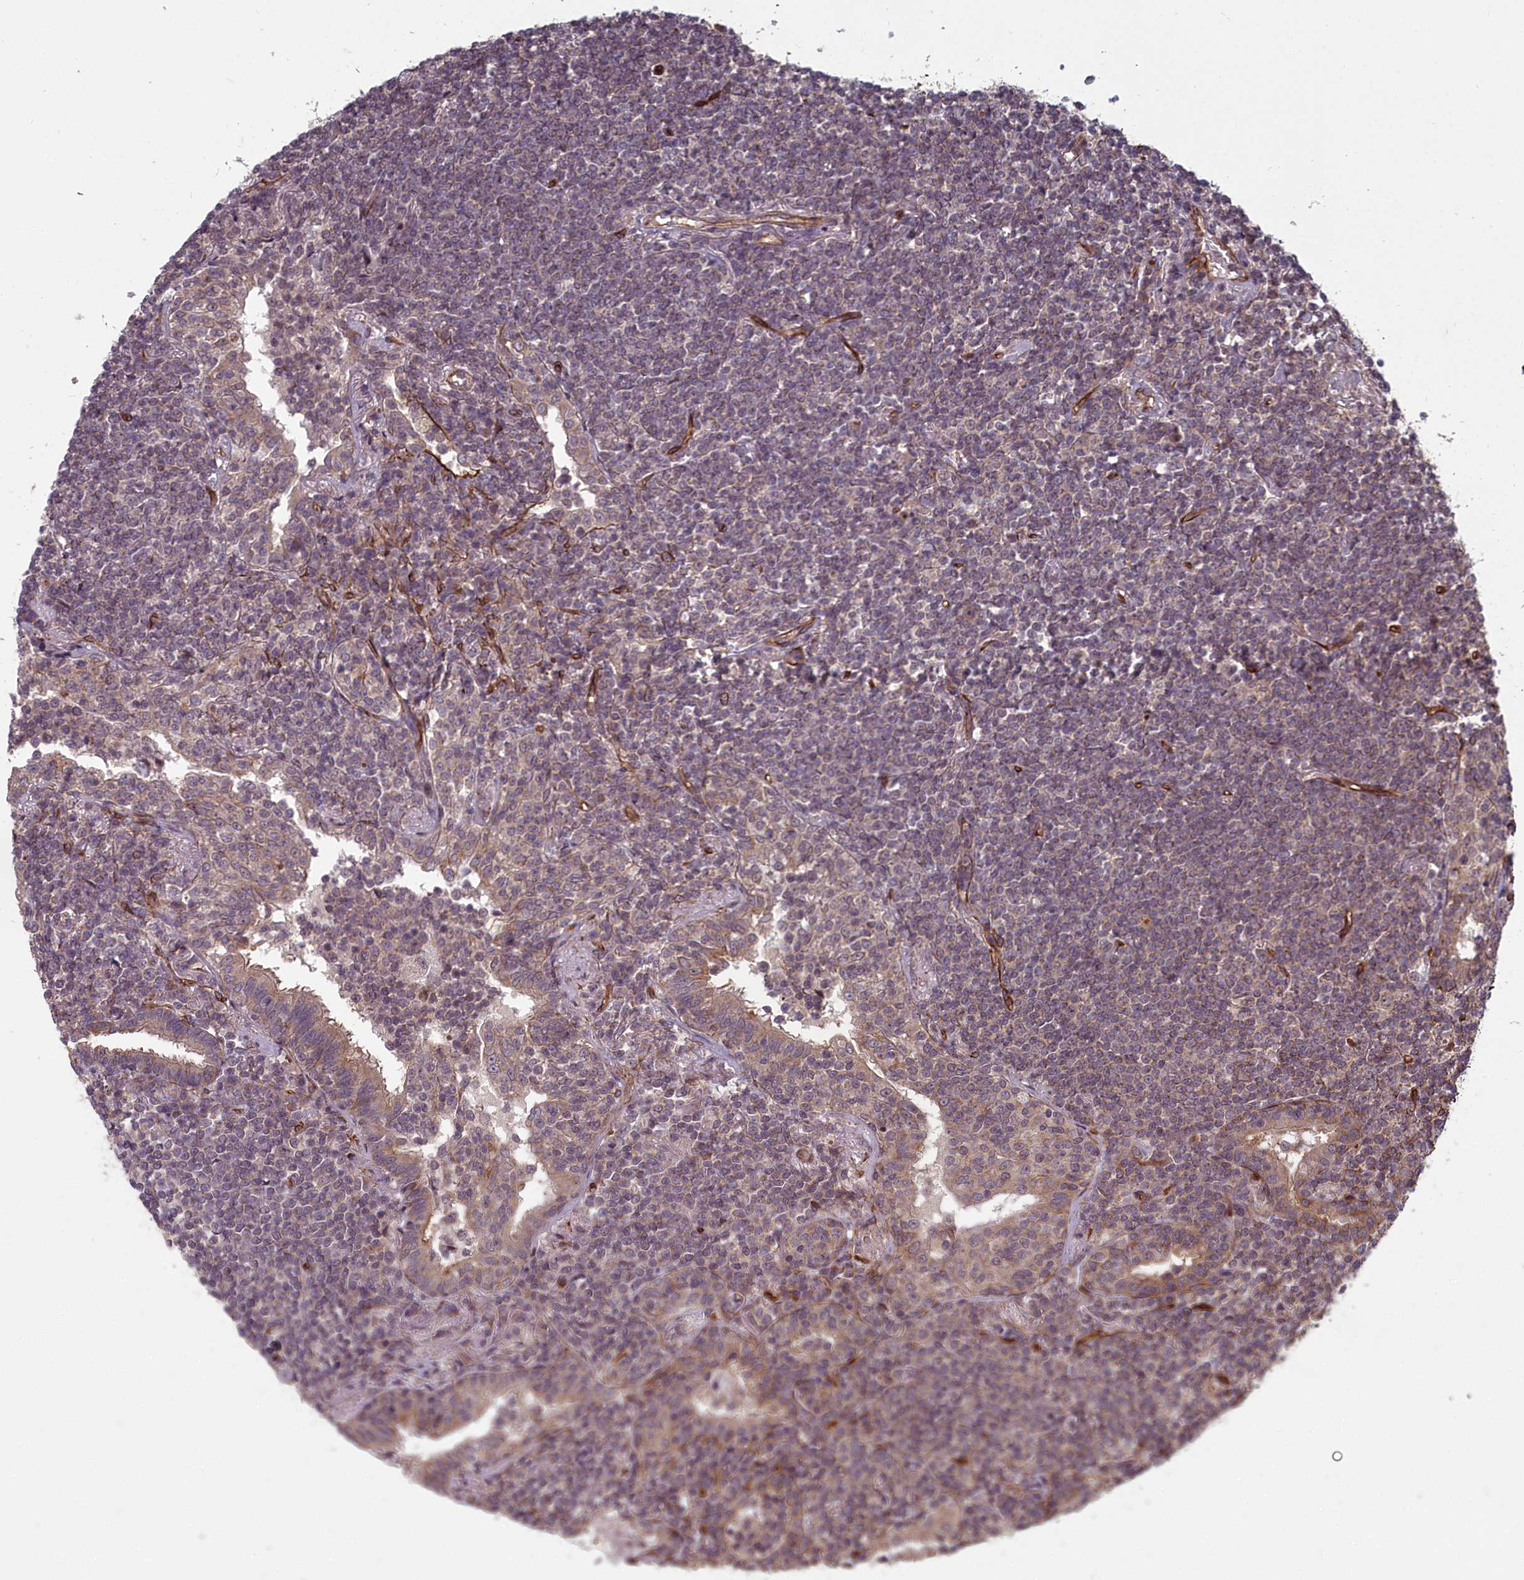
{"staining": {"intensity": "weak", "quantity": "25%-75%", "location": "cytoplasmic/membranous"}, "tissue": "lymphoma", "cell_type": "Tumor cells", "image_type": "cancer", "snomed": [{"axis": "morphology", "description": "Malignant lymphoma, non-Hodgkin's type, Low grade"}, {"axis": "topography", "description": "Lung"}], "caption": "The immunohistochemical stain highlights weak cytoplasmic/membranous expression in tumor cells of malignant lymphoma, non-Hodgkin's type (low-grade) tissue.", "gene": "TSPYL4", "patient": {"sex": "female", "age": 71}}